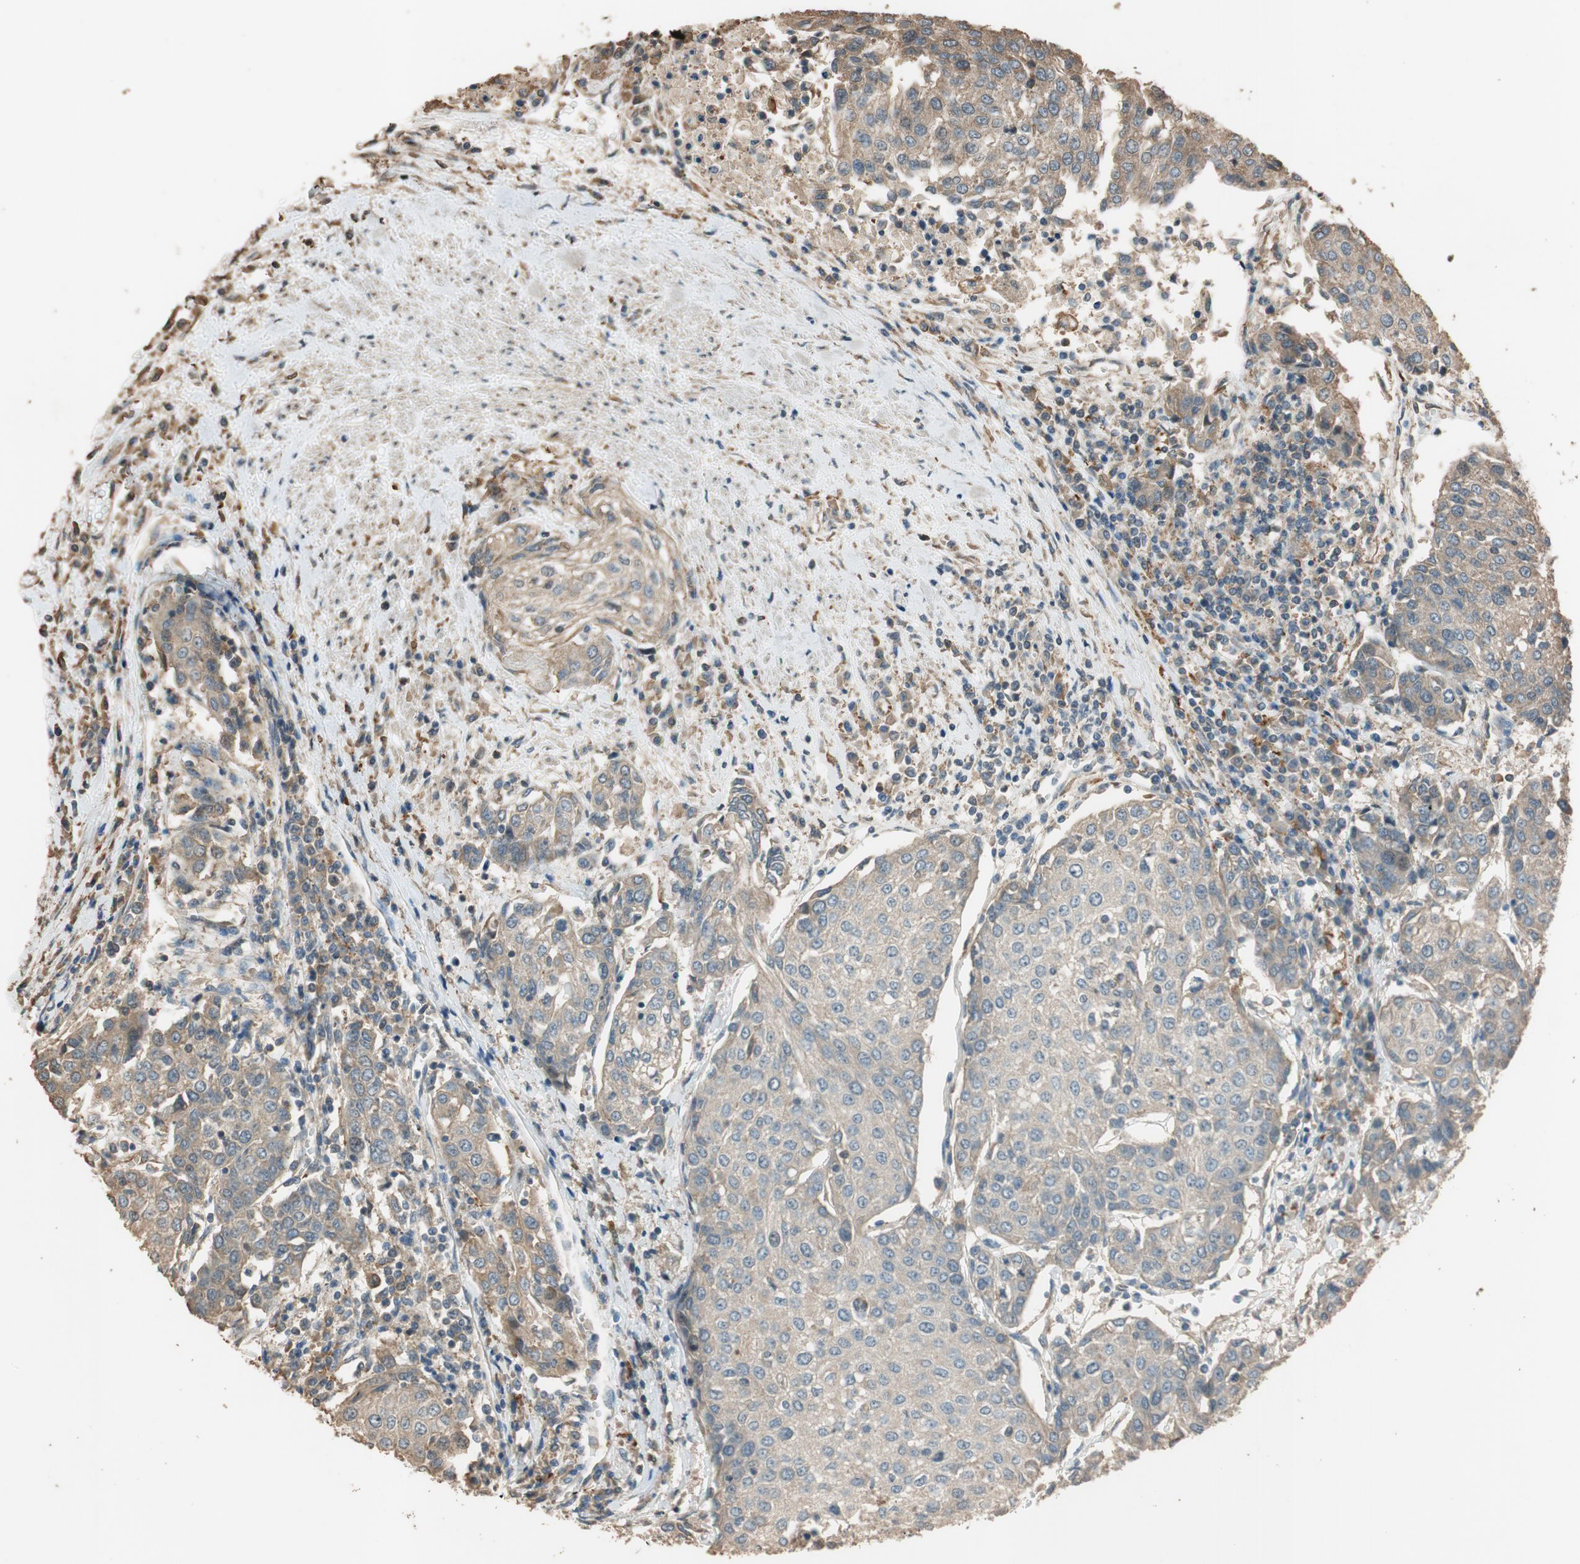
{"staining": {"intensity": "weak", "quantity": "25%-75%", "location": "cytoplasmic/membranous"}, "tissue": "urothelial cancer", "cell_type": "Tumor cells", "image_type": "cancer", "snomed": [{"axis": "morphology", "description": "Urothelial carcinoma, High grade"}, {"axis": "topography", "description": "Urinary bladder"}], "caption": "Tumor cells reveal low levels of weak cytoplasmic/membranous expression in approximately 25%-75% of cells in urothelial cancer.", "gene": "MST1R", "patient": {"sex": "female", "age": 85}}